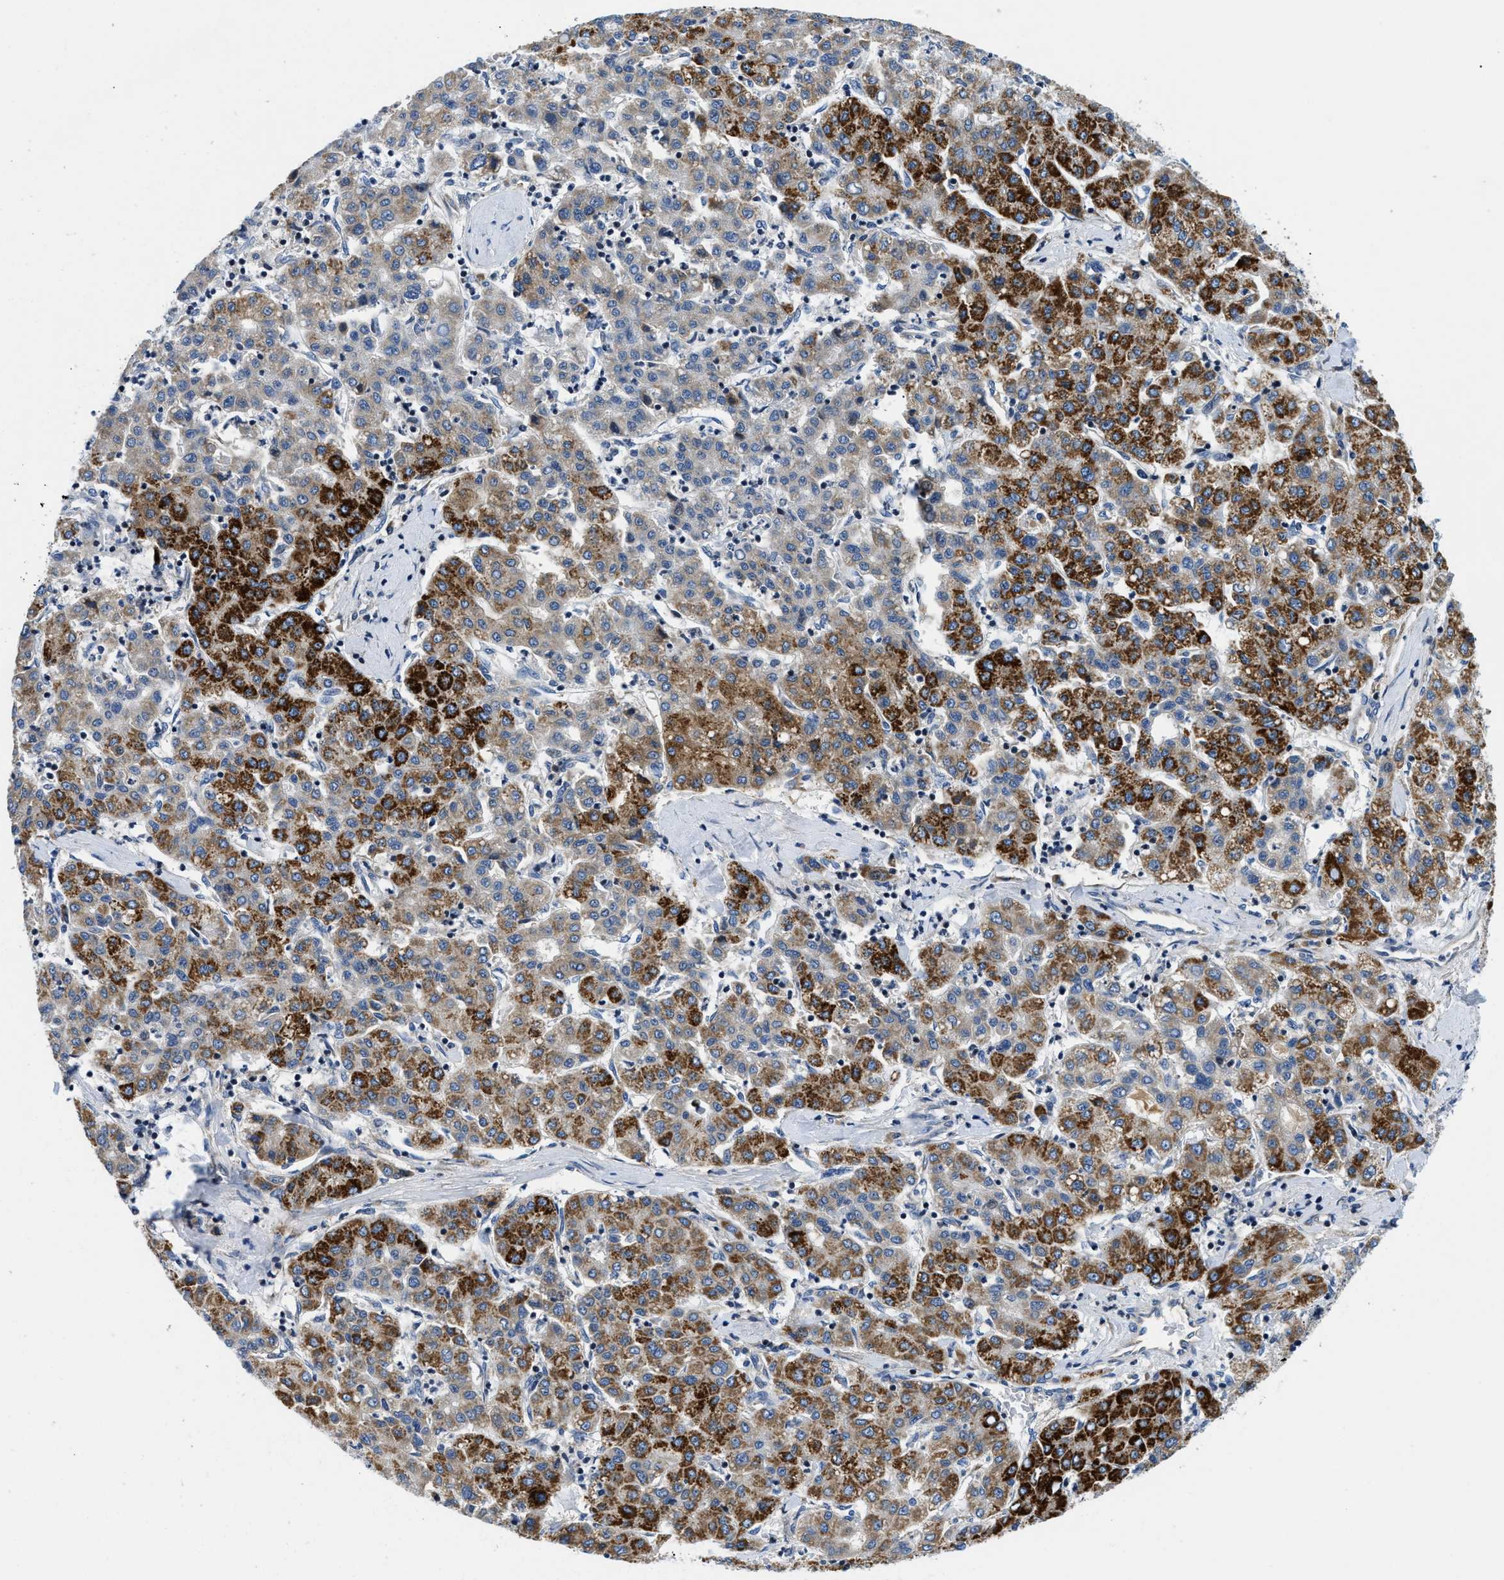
{"staining": {"intensity": "strong", "quantity": "25%-75%", "location": "cytoplasmic/membranous"}, "tissue": "liver cancer", "cell_type": "Tumor cells", "image_type": "cancer", "snomed": [{"axis": "morphology", "description": "Carcinoma, Hepatocellular, NOS"}, {"axis": "topography", "description": "Liver"}], "caption": "Tumor cells show high levels of strong cytoplasmic/membranous expression in approximately 25%-75% of cells in liver cancer.", "gene": "IKBKE", "patient": {"sex": "male", "age": 65}}